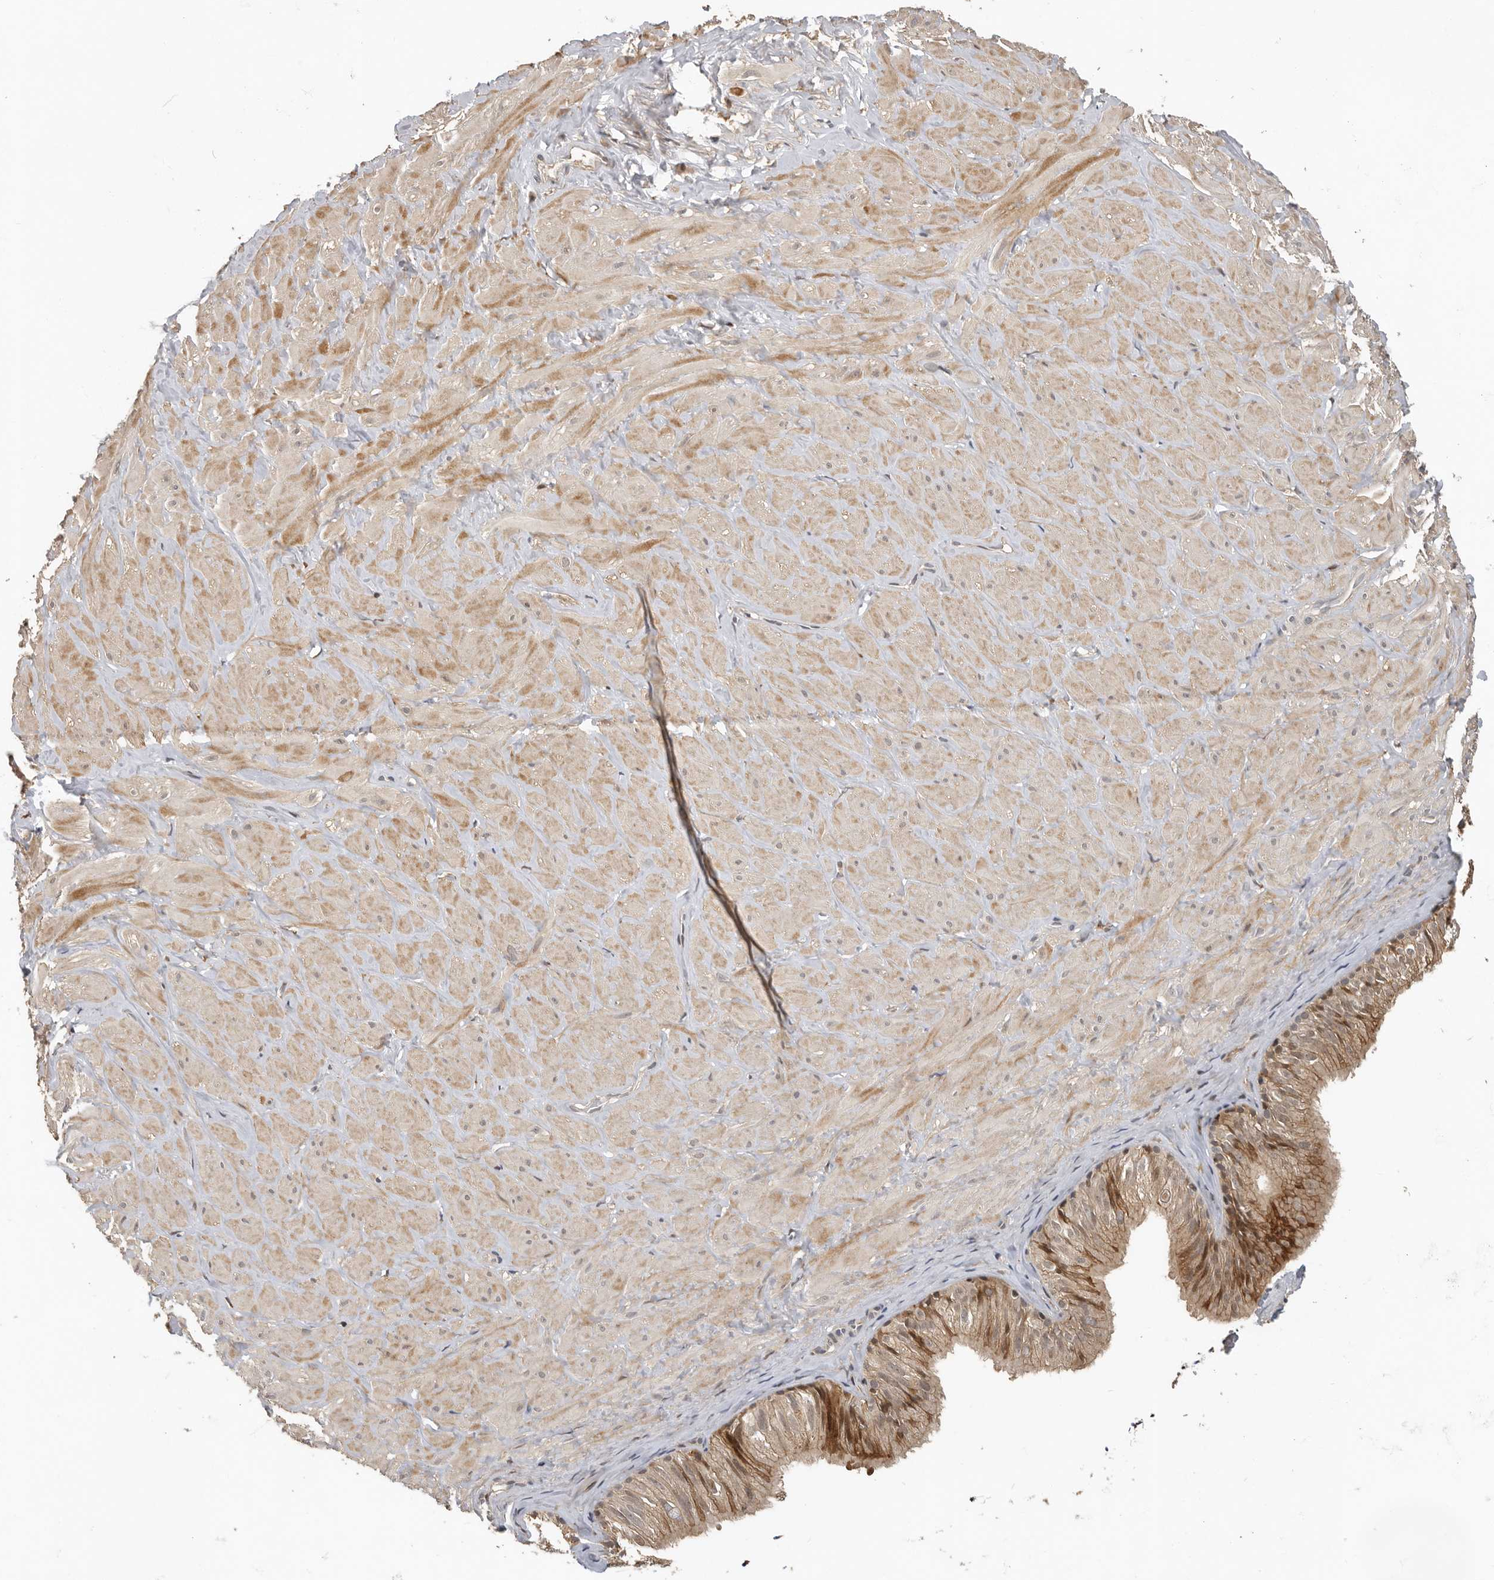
{"staining": {"intensity": "negative", "quantity": "none", "location": "none"}, "tissue": "adipose tissue", "cell_type": "Adipocytes", "image_type": "normal", "snomed": [{"axis": "morphology", "description": "Normal tissue, NOS"}, {"axis": "topography", "description": "Adipose tissue"}, {"axis": "topography", "description": "Vascular tissue"}, {"axis": "topography", "description": "Peripheral nerve tissue"}], "caption": "Immunohistochemical staining of unremarkable adipose tissue exhibits no significant positivity in adipocytes.", "gene": "HENMT1", "patient": {"sex": "male", "age": 25}}